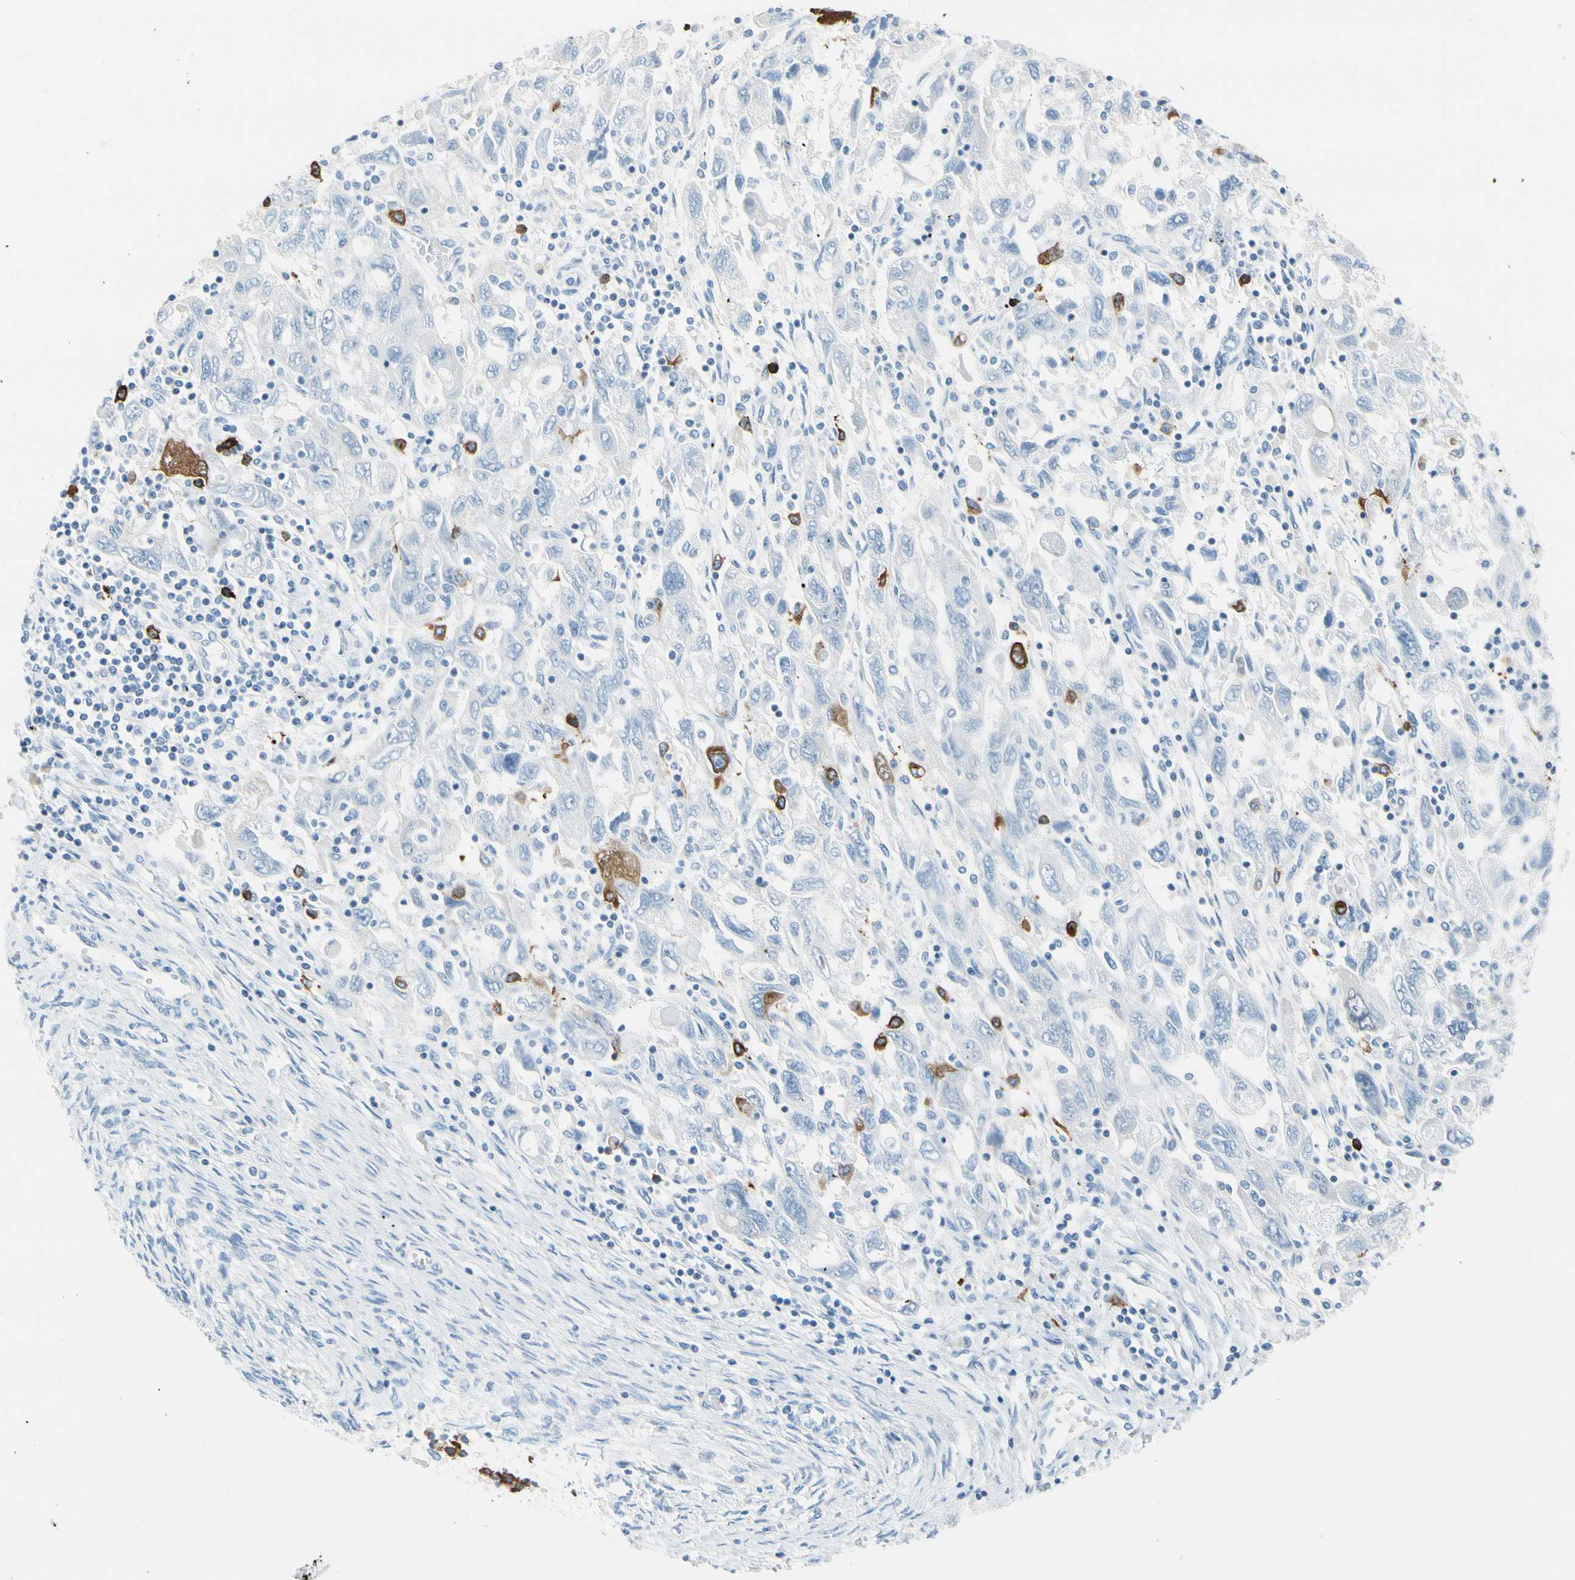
{"staining": {"intensity": "moderate", "quantity": "<25%", "location": "cytoplasmic/membranous"}, "tissue": "ovarian cancer", "cell_type": "Tumor cells", "image_type": "cancer", "snomed": [{"axis": "morphology", "description": "Carcinoma, NOS"}, {"axis": "morphology", "description": "Cystadenocarcinoma, serous, NOS"}, {"axis": "topography", "description": "Ovary"}], "caption": "About <25% of tumor cells in human ovarian serous cystadenocarcinoma show moderate cytoplasmic/membranous protein expression as visualized by brown immunohistochemical staining.", "gene": "TACC3", "patient": {"sex": "female", "age": 69}}